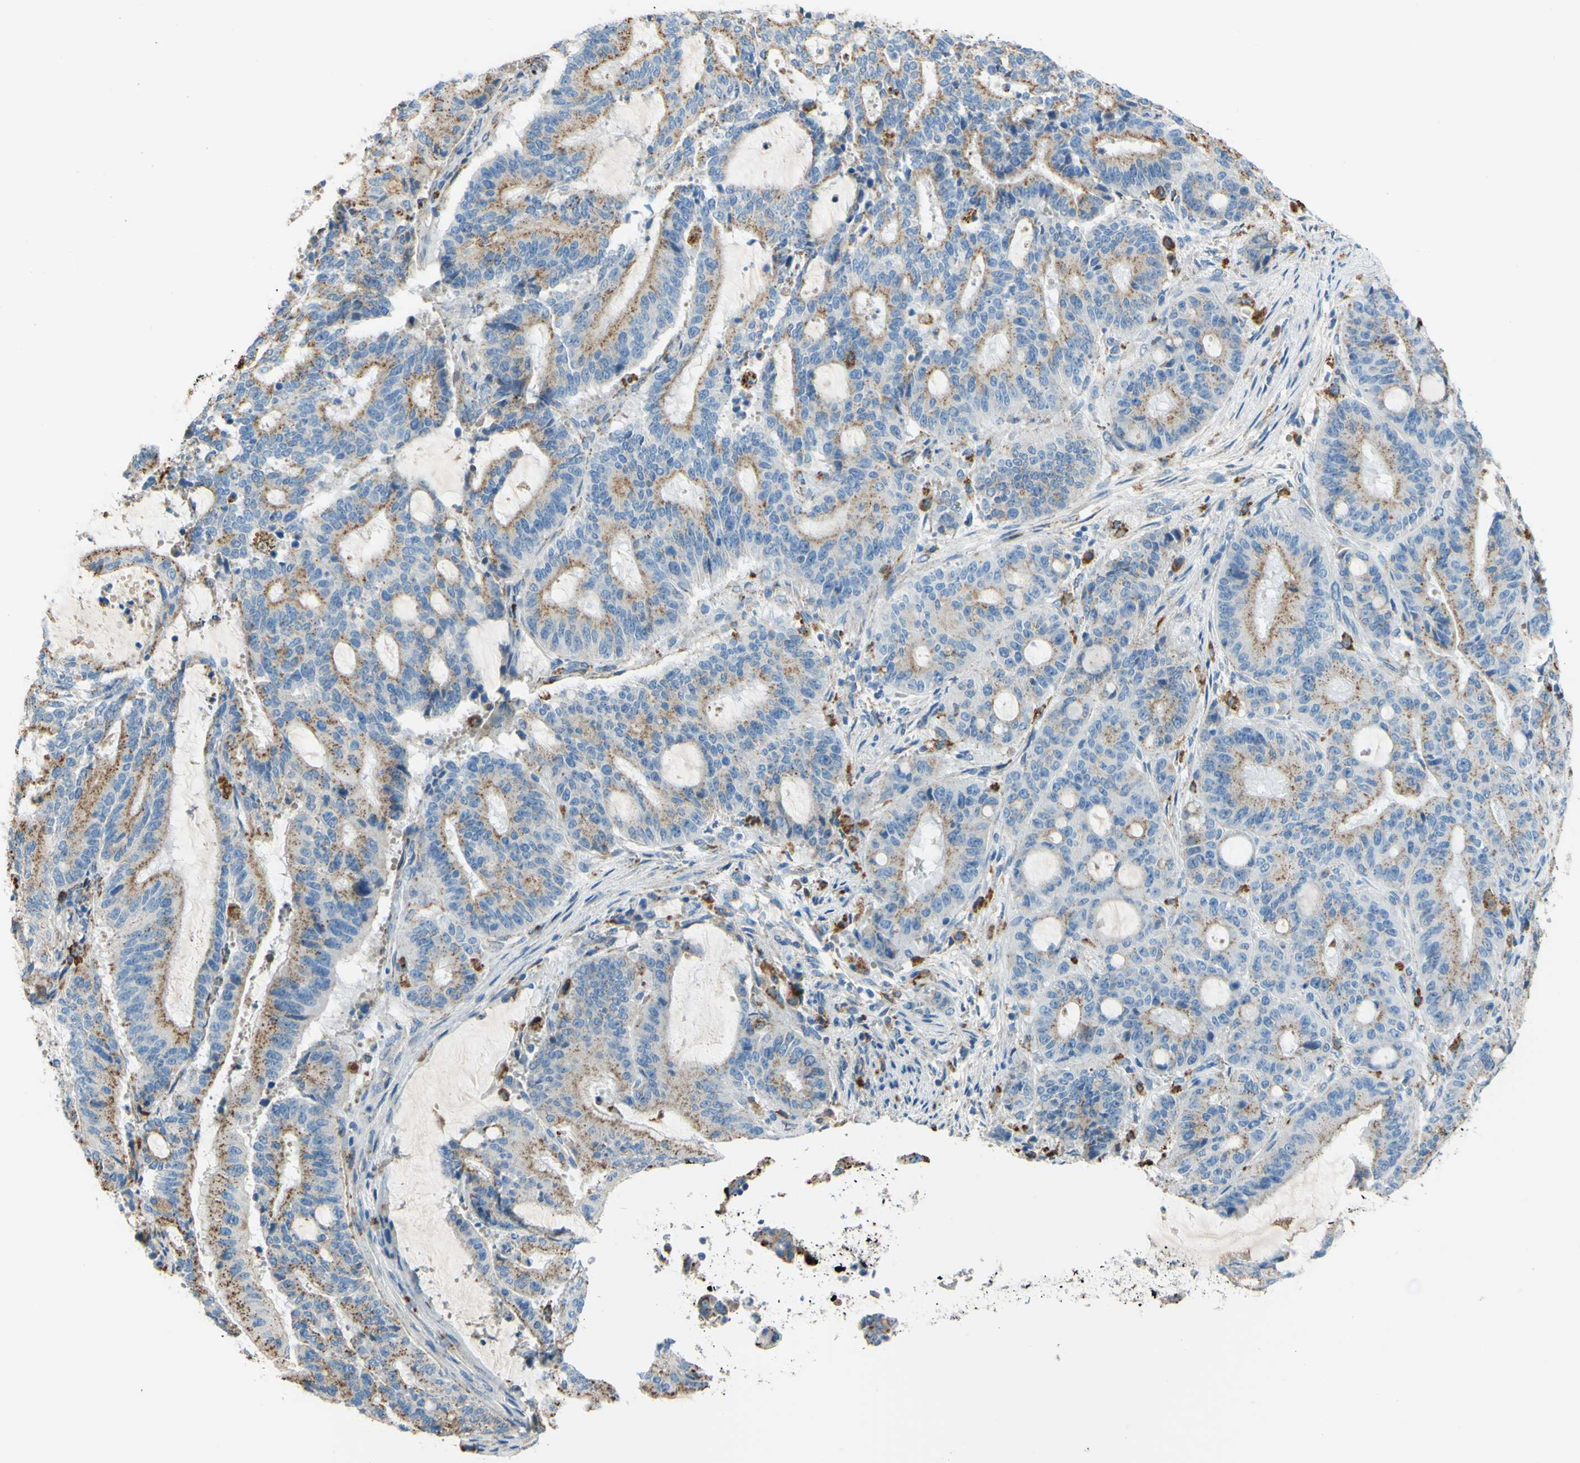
{"staining": {"intensity": "weak", "quantity": ">75%", "location": "cytoplasmic/membranous"}, "tissue": "liver cancer", "cell_type": "Tumor cells", "image_type": "cancer", "snomed": [{"axis": "morphology", "description": "Cholangiocarcinoma"}, {"axis": "topography", "description": "Liver"}], "caption": "Liver cancer (cholangiocarcinoma) tissue reveals weak cytoplasmic/membranous staining in about >75% of tumor cells, visualized by immunohistochemistry. The staining was performed using DAB, with brown indicating positive protein expression. Nuclei are stained blue with hematoxylin.", "gene": "CTSD", "patient": {"sex": "female", "age": 73}}